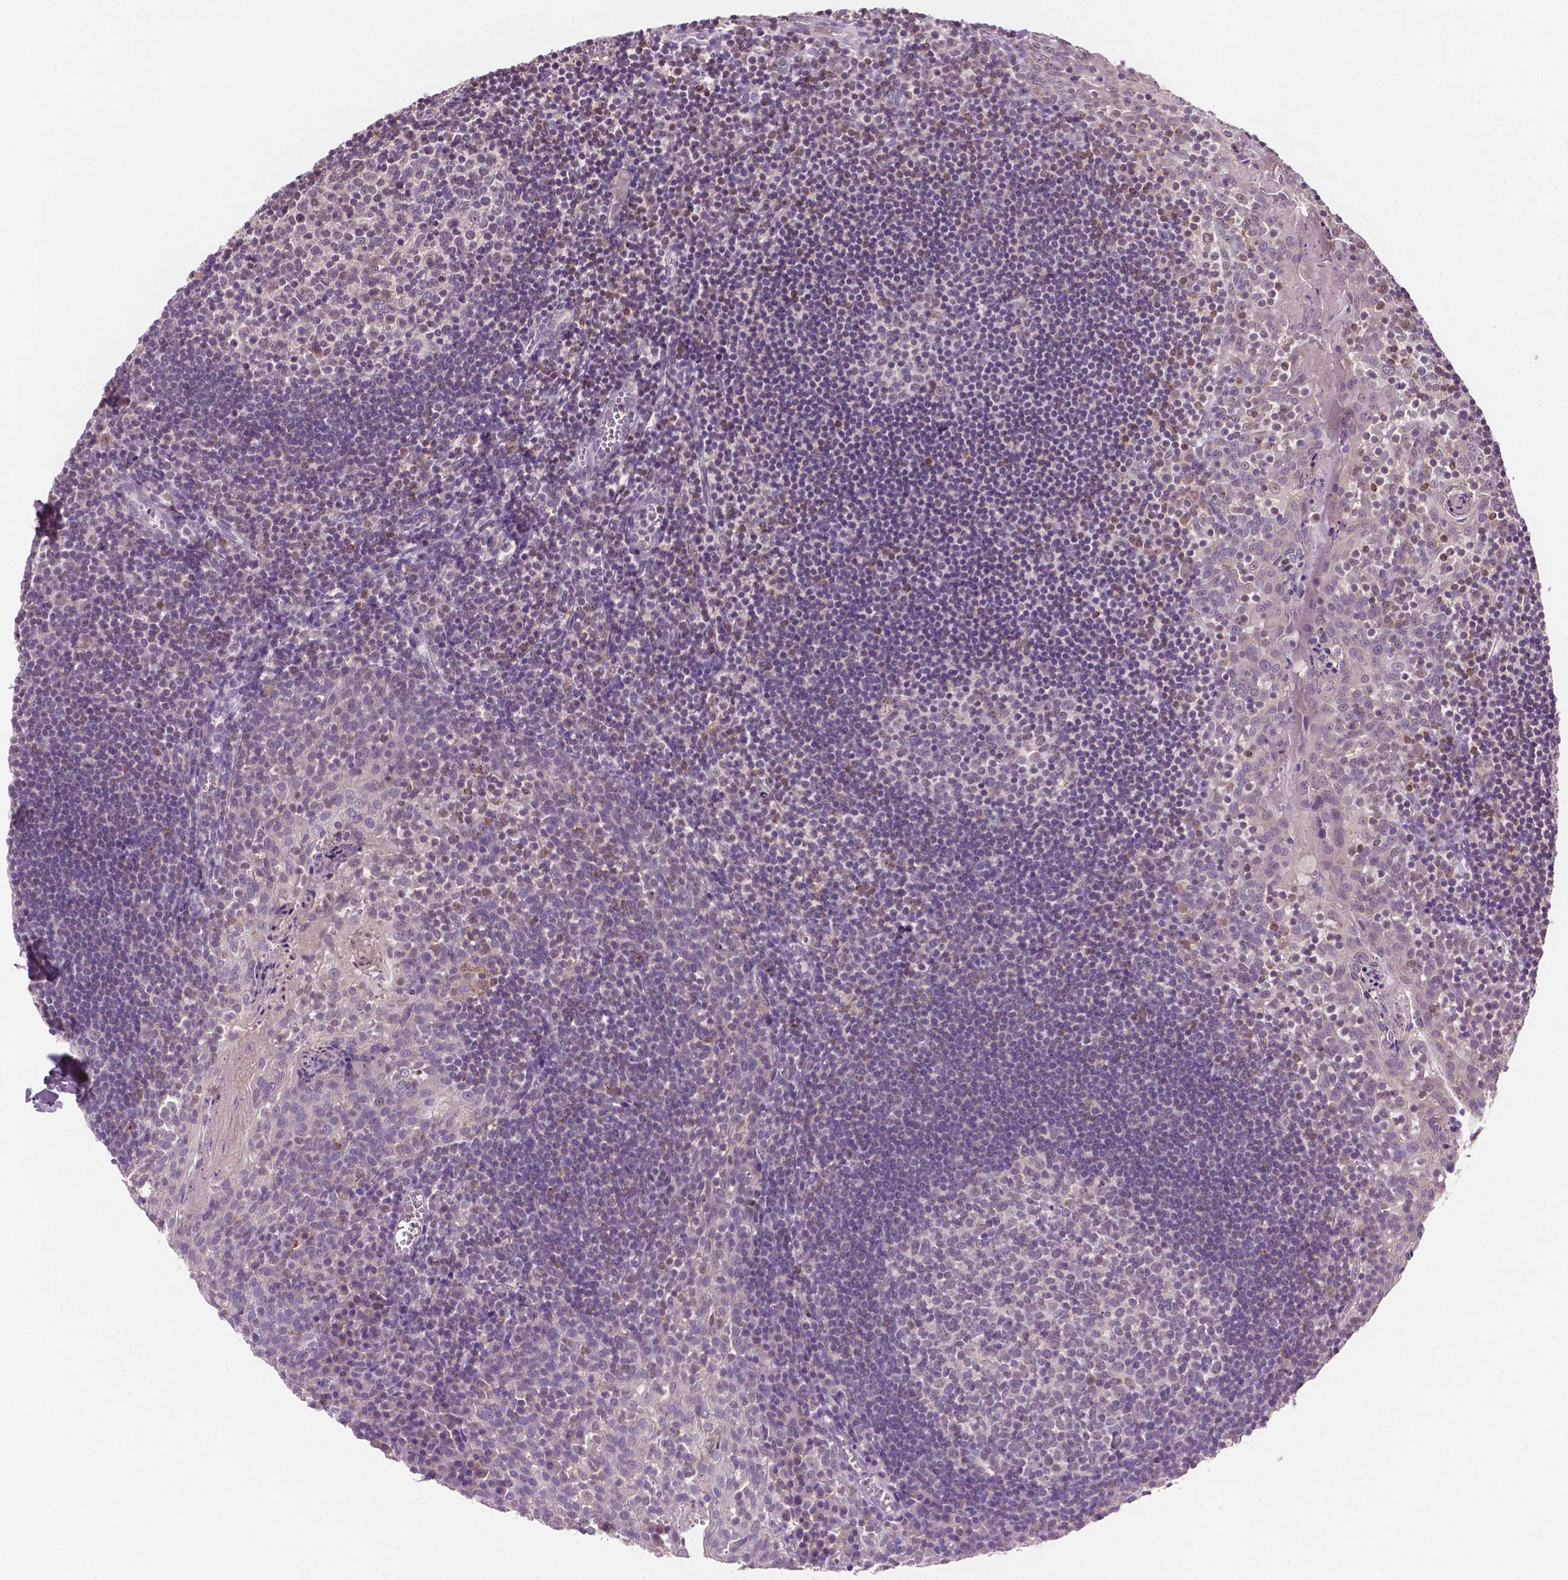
{"staining": {"intensity": "negative", "quantity": "none", "location": "none"}, "tissue": "lymph node", "cell_type": "Germinal center cells", "image_type": "normal", "snomed": [{"axis": "morphology", "description": "Normal tissue, NOS"}, {"axis": "topography", "description": "Lymph node"}], "caption": "Immunohistochemistry of normal human lymph node exhibits no positivity in germinal center cells. (DAB IHC, high magnification).", "gene": "MROH6", "patient": {"sex": "female", "age": 21}}